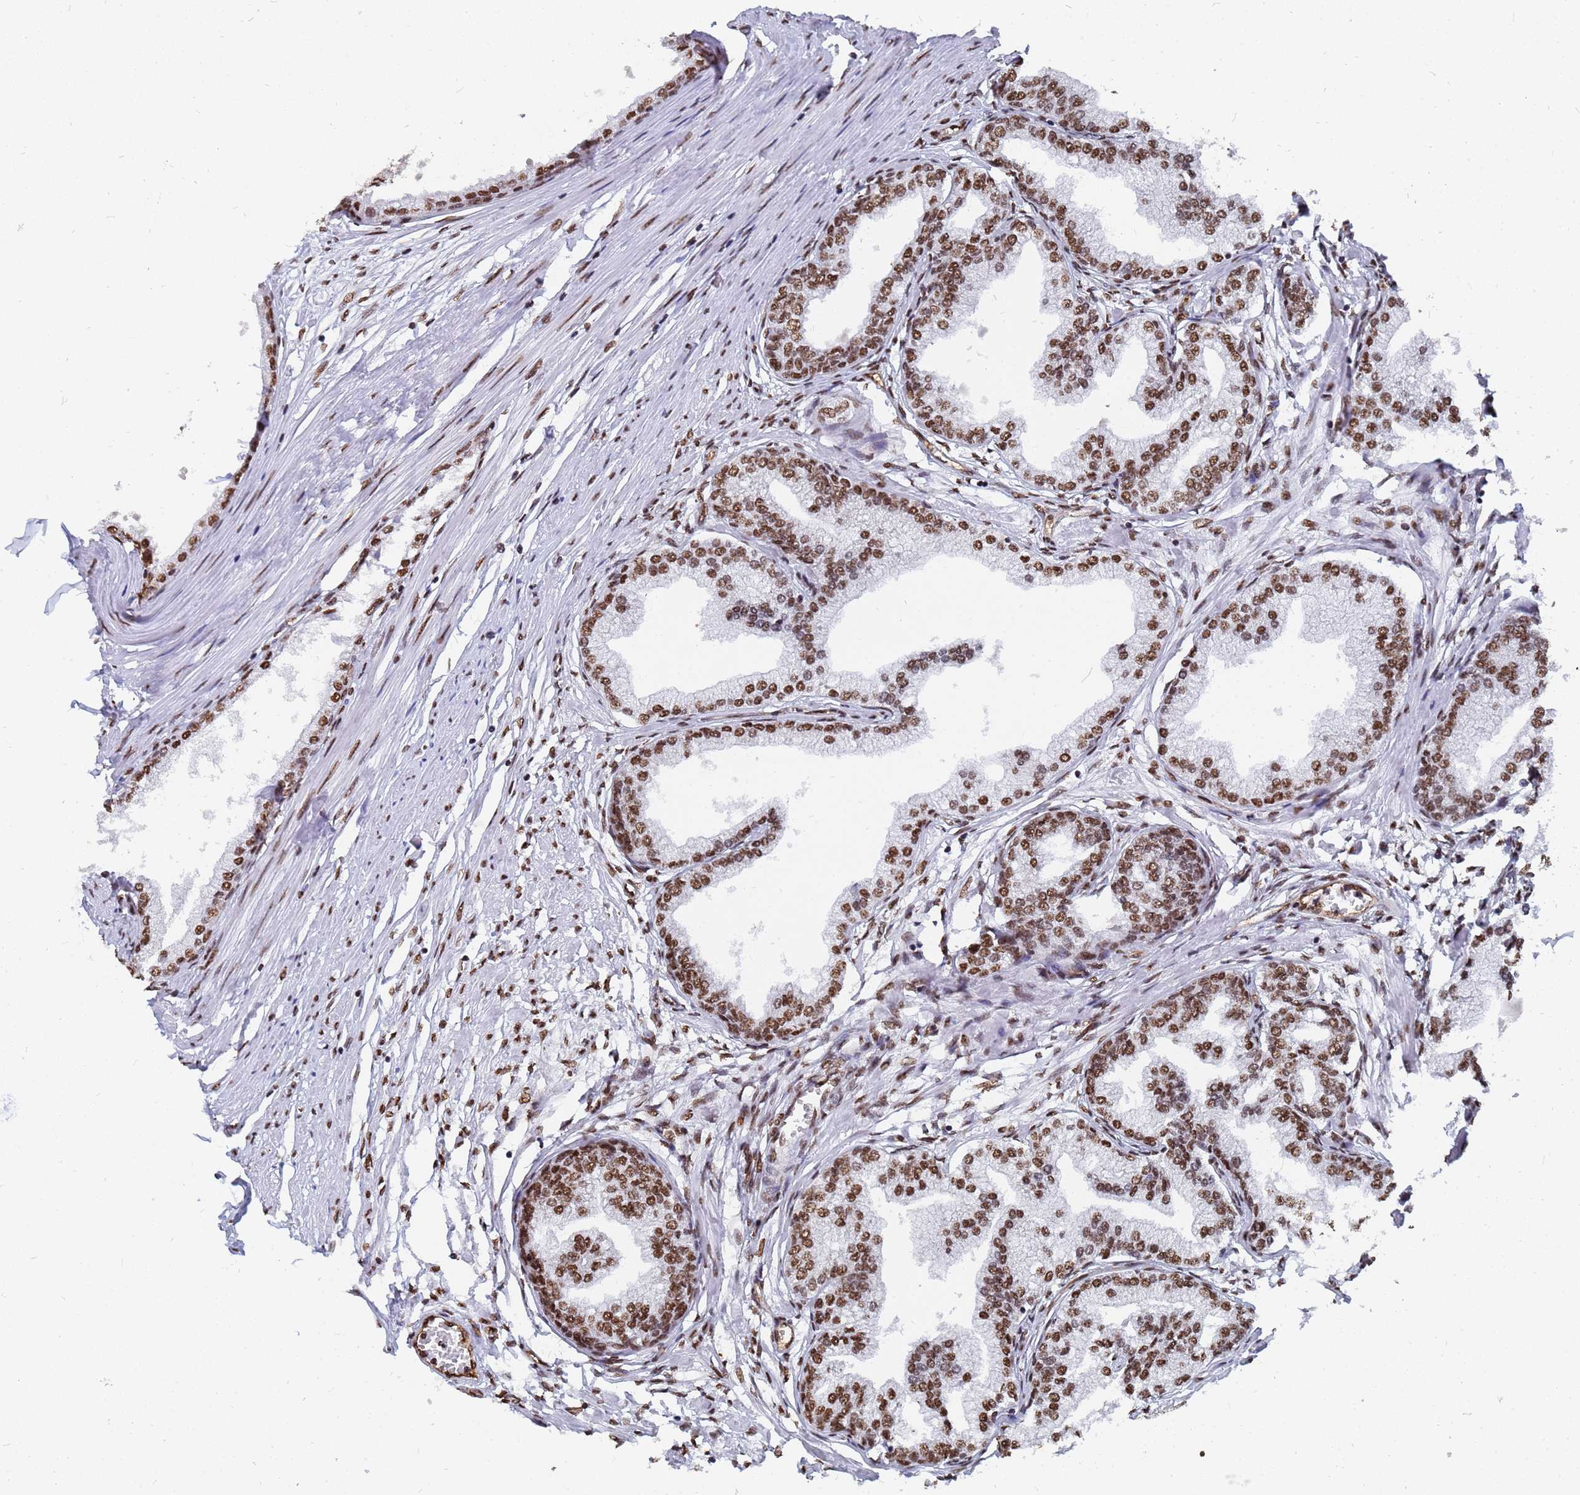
{"staining": {"intensity": "strong", "quantity": ">75%", "location": "nuclear"}, "tissue": "prostate", "cell_type": "Glandular cells", "image_type": "normal", "snomed": [{"axis": "morphology", "description": "Normal tissue, NOS"}, {"axis": "morphology", "description": "Urothelial carcinoma, Low grade"}, {"axis": "topography", "description": "Urinary bladder"}, {"axis": "topography", "description": "Prostate"}], "caption": "A brown stain highlights strong nuclear positivity of a protein in glandular cells of normal human prostate.", "gene": "RAVER2", "patient": {"sex": "male", "age": 60}}